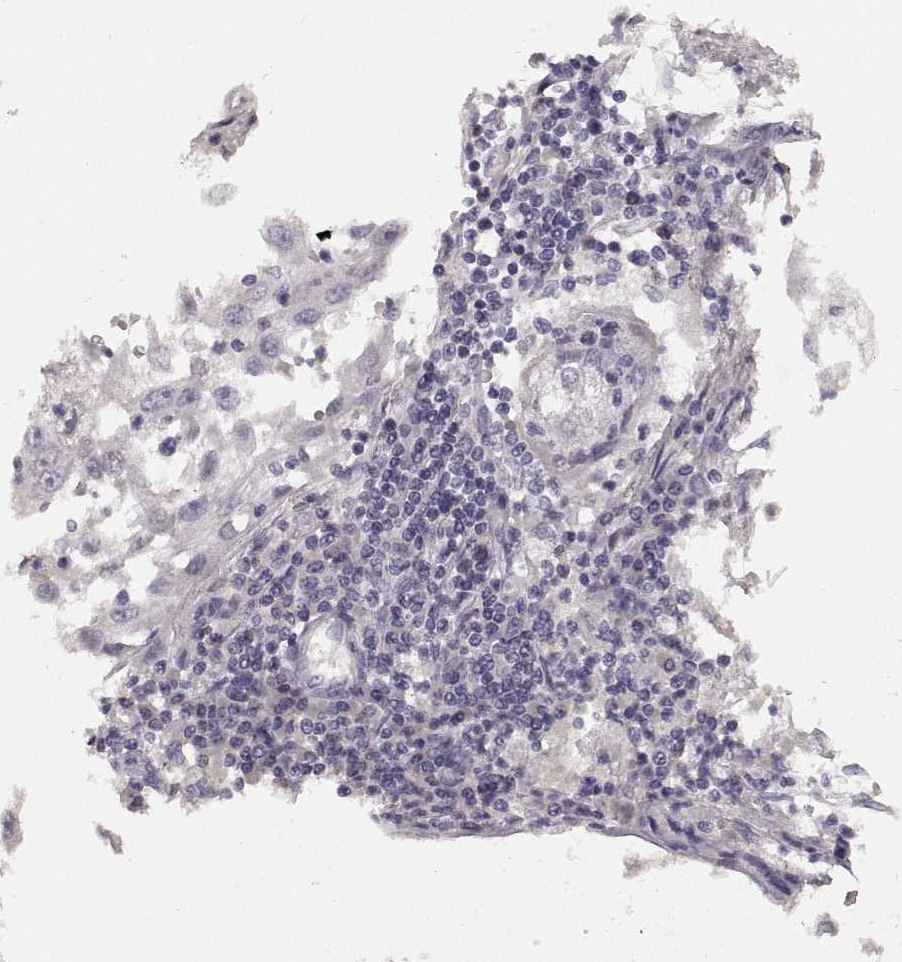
{"staining": {"intensity": "negative", "quantity": "none", "location": "none"}, "tissue": "cervical cancer", "cell_type": "Tumor cells", "image_type": "cancer", "snomed": [{"axis": "morphology", "description": "Squamous cell carcinoma, NOS"}, {"axis": "topography", "description": "Cervix"}], "caption": "Tumor cells are negative for brown protein staining in squamous cell carcinoma (cervical).", "gene": "CDH2", "patient": {"sex": "female", "age": 36}}